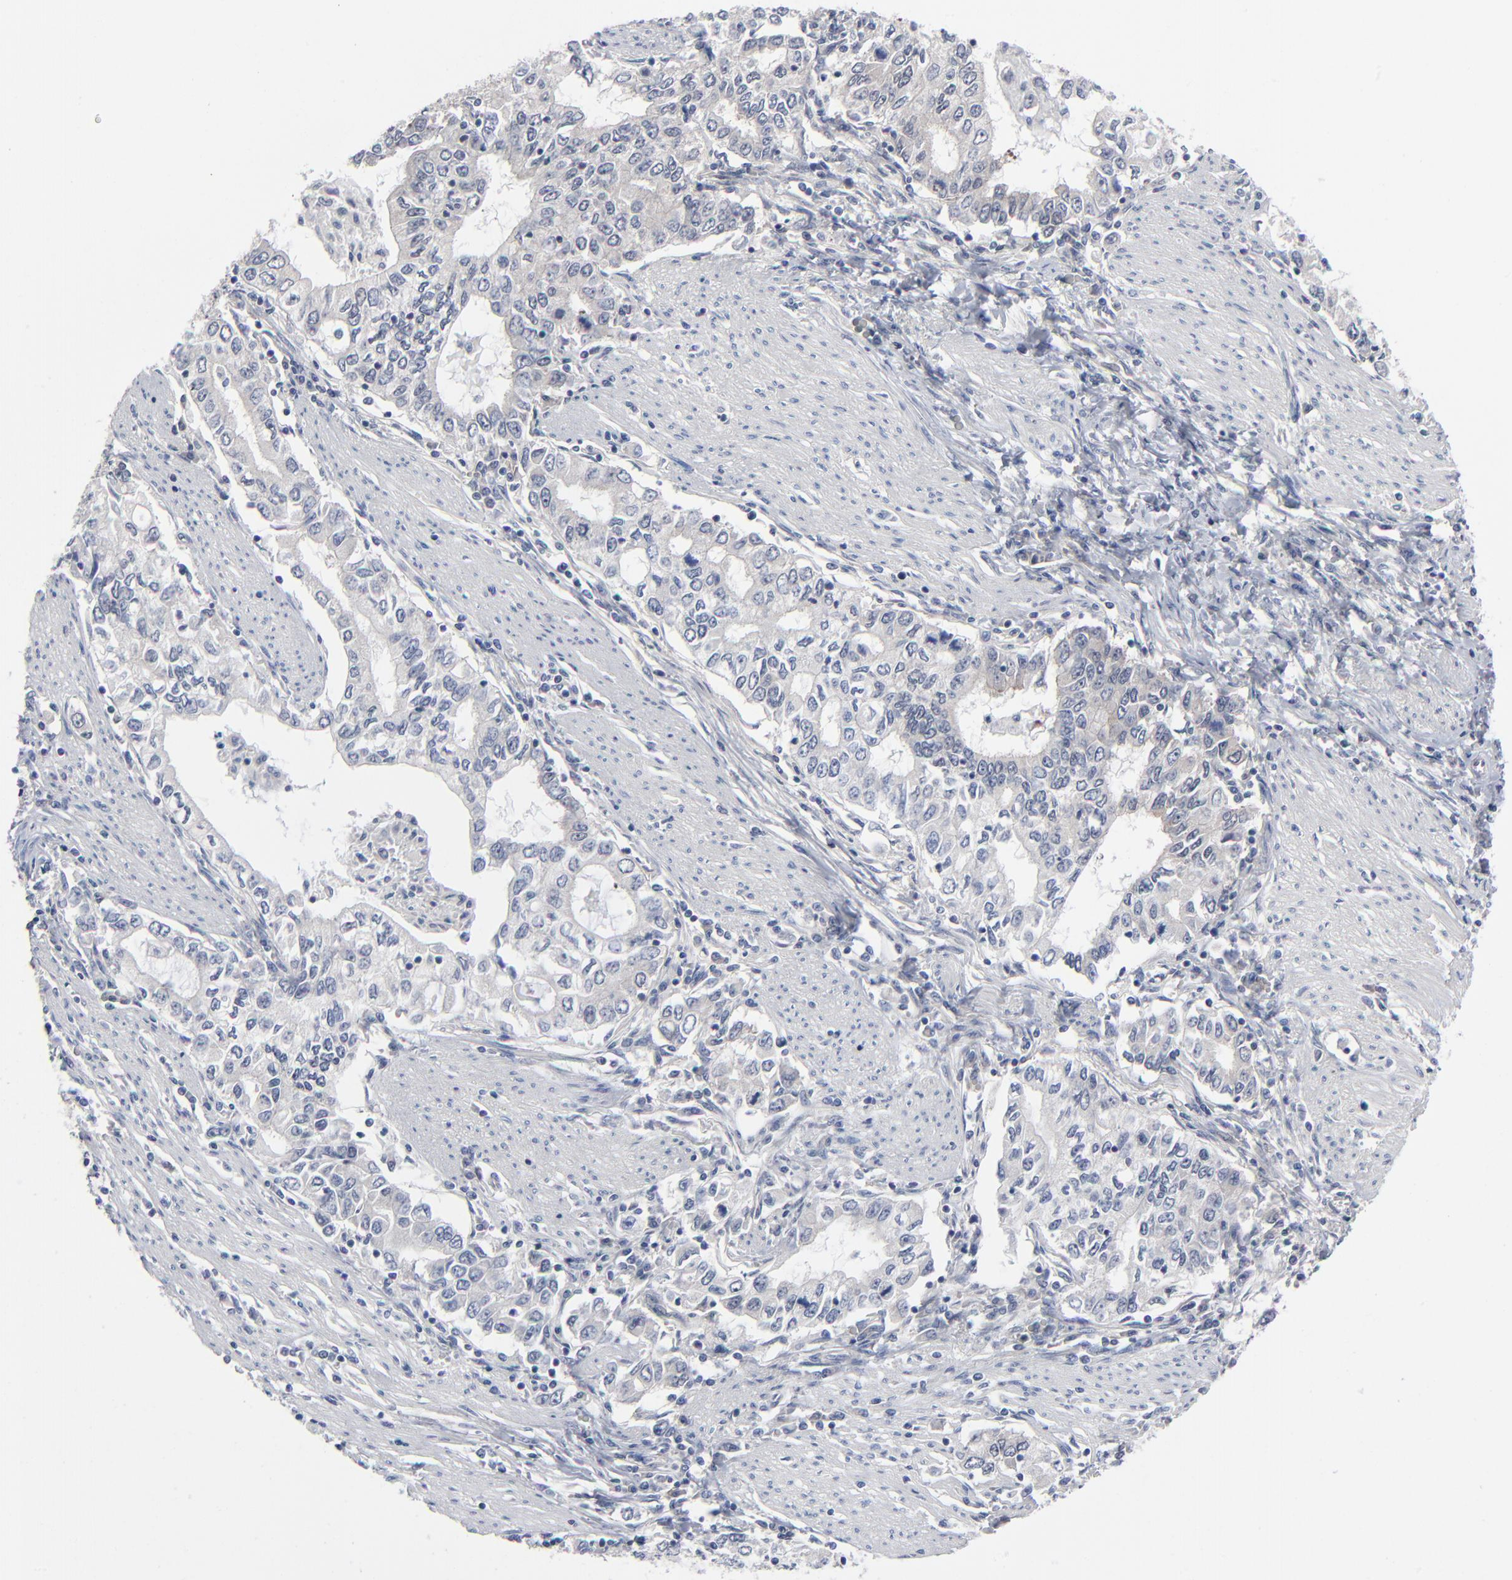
{"staining": {"intensity": "weak", "quantity": "<25%", "location": "cytoplasmic/membranous"}, "tissue": "stomach cancer", "cell_type": "Tumor cells", "image_type": "cancer", "snomed": [{"axis": "morphology", "description": "Adenocarcinoma, NOS"}, {"axis": "topography", "description": "Stomach, lower"}], "caption": "Immunohistochemistry (IHC) of human stomach cancer (adenocarcinoma) reveals no positivity in tumor cells.", "gene": "RPS6KB1", "patient": {"sex": "female", "age": 72}}